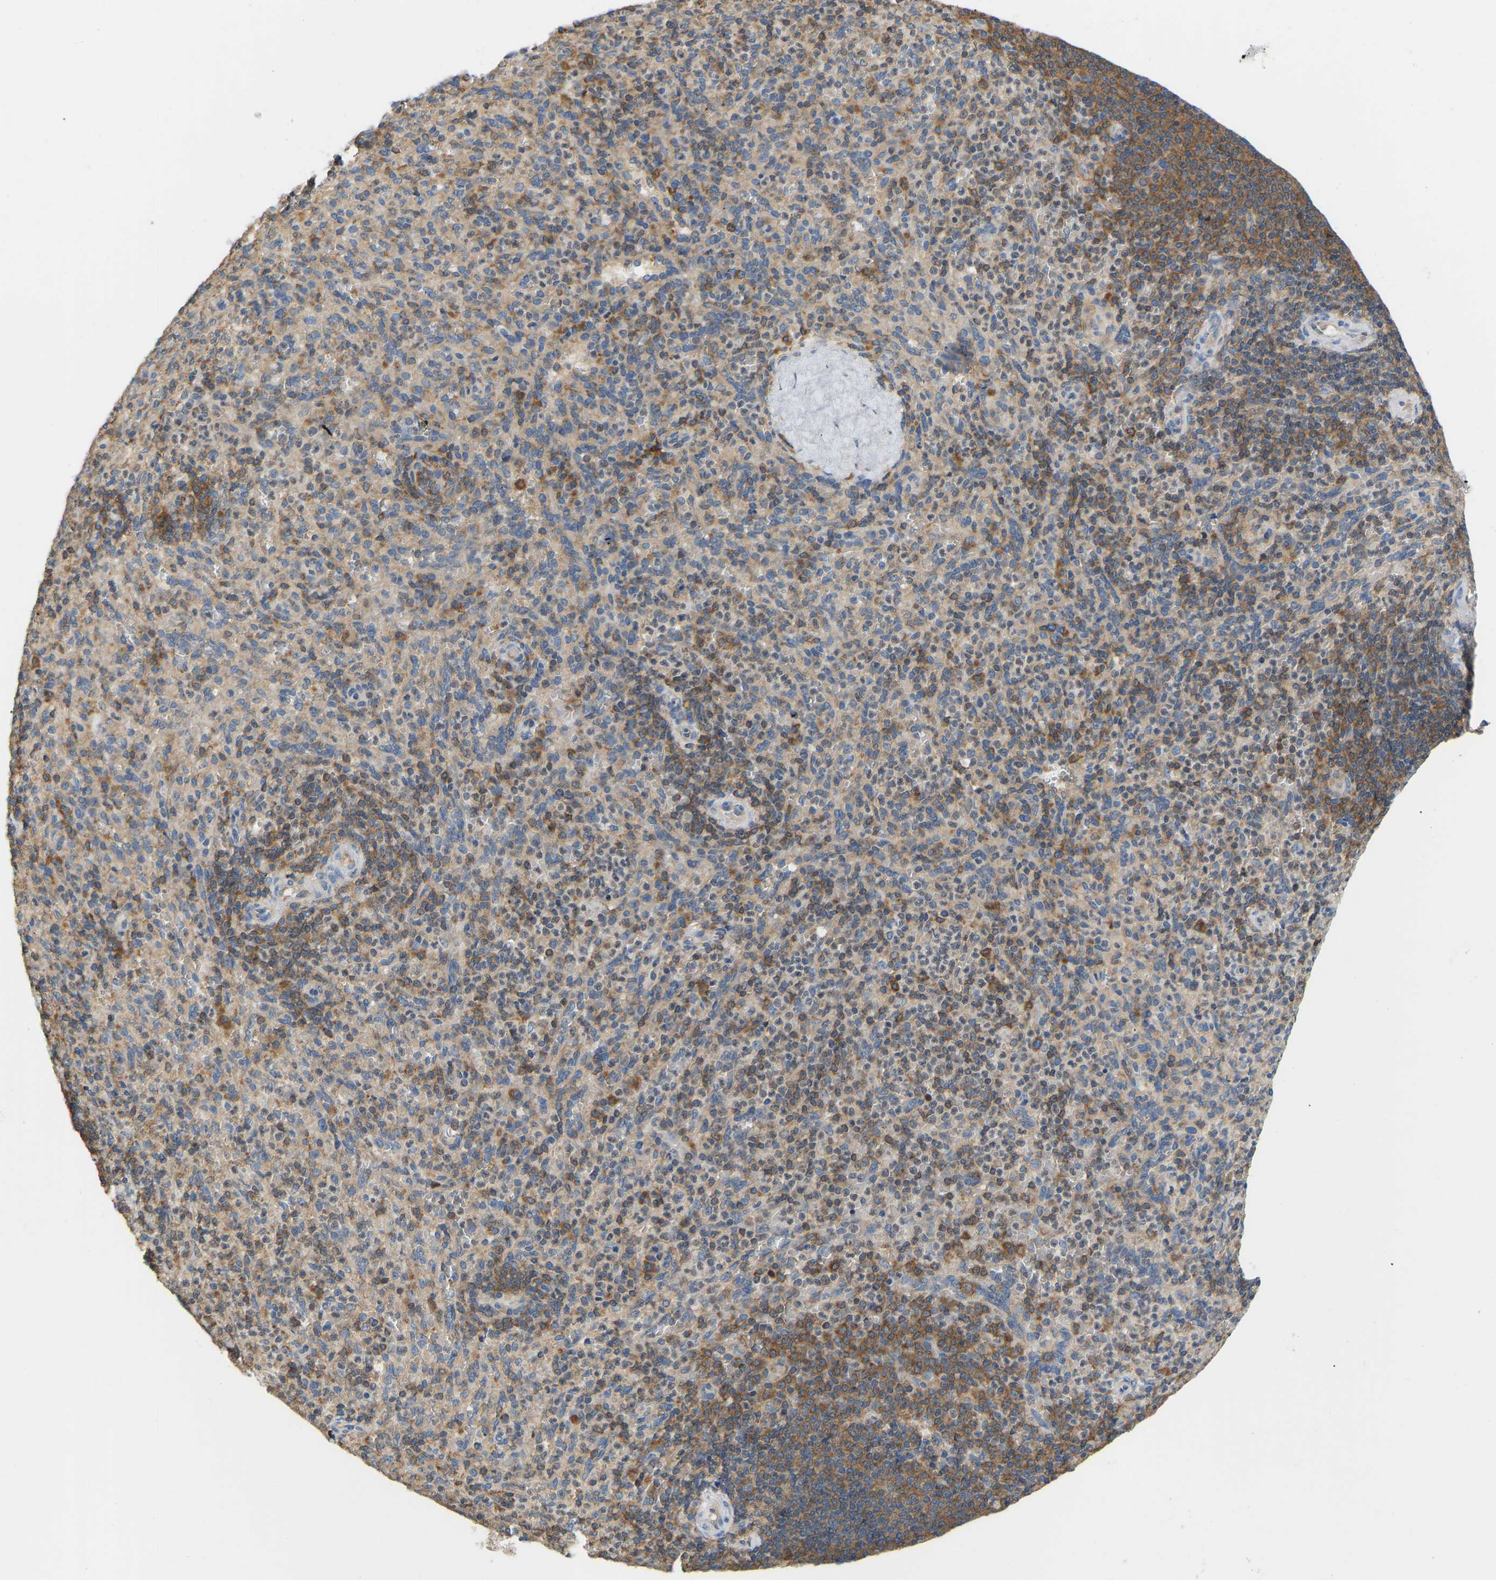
{"staining": {"intensity": "moderate", "quantity": "25%-75%", "location": "cytoplasmic/membranous"}, "tissue": "spleen", "cell_type": "Cells in red pulp", "image_type": "normal", "snomed": [{"axis": "morphology", "description": "Normal tissue, NOS"}, {"axis": "topography", "description": "Spleen"}], "caption": "The histopathology image exhibits staining of benign spleen, revealing moderate cytoplasmic/membranous protein positivity (brown color) within cells in red pulp. Using DAB (brown) and hematoxylin (blue) stains, captured at high magnification using brightfield microscopy.", "gene": "RPS6KB2", "patient": {"sex": "male", "age": 36}}